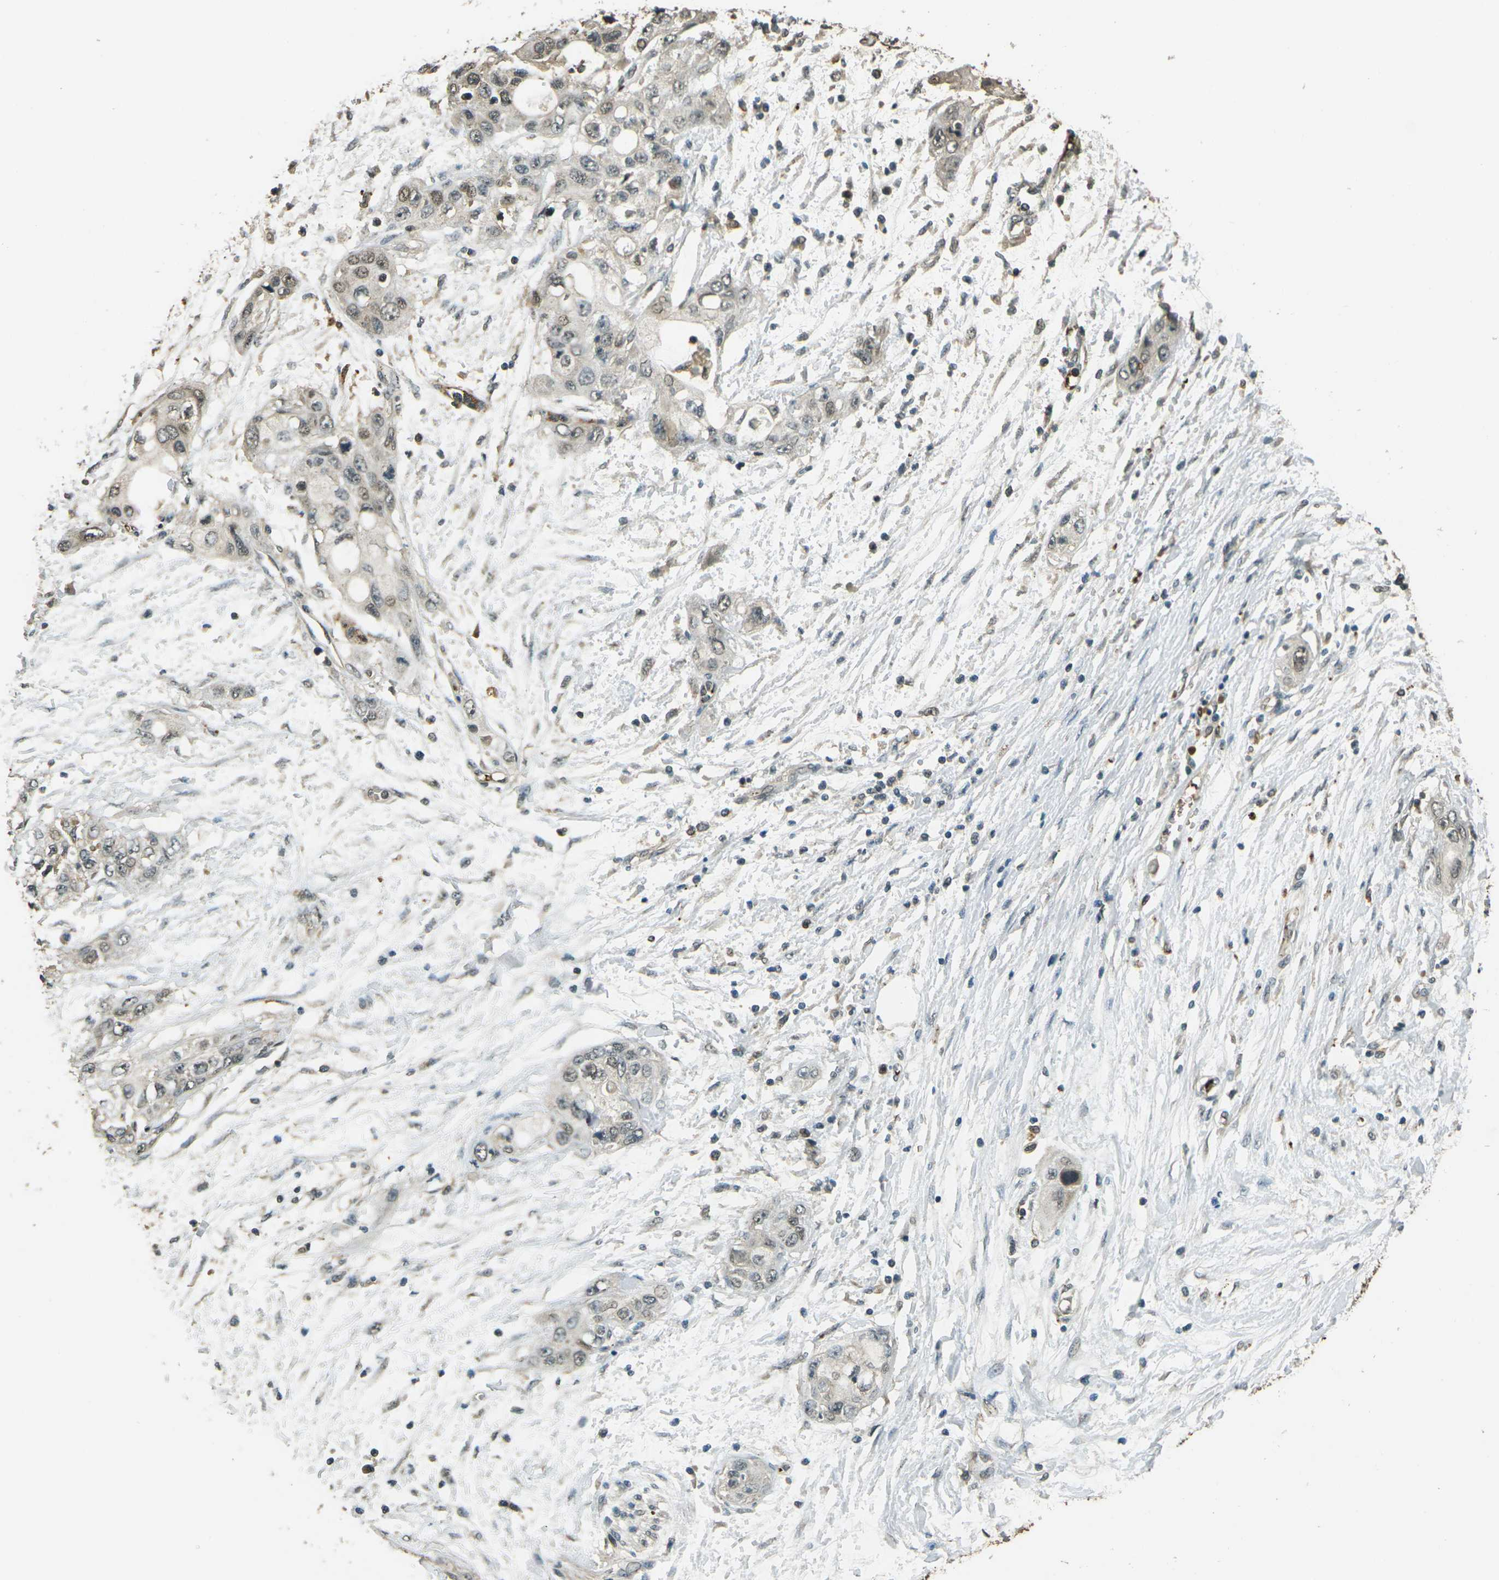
{"staining": {"intensity": "weak", "quantity": "25%-75%", "location": "cytoplasmic/membranous,nuclear"}, "tissue": "pancreatic cancer", "cell_type": "Tumor cells", "image_type": "cancer", "snomed": [{"axis": "morphology", "description": "Adenocarcinoma, NOS"}, {"axis": "topography", "description": "Pancreas"}], "caption": "Protein staining exhibits weak cytoplasmic/membranous and nuclear staining in approximately 25%-75% of tumor cells in pancreatic cancer (adenocarcinoma).", "gene": "TOR1A", "patient": {"sex": "female", "age": 70}}